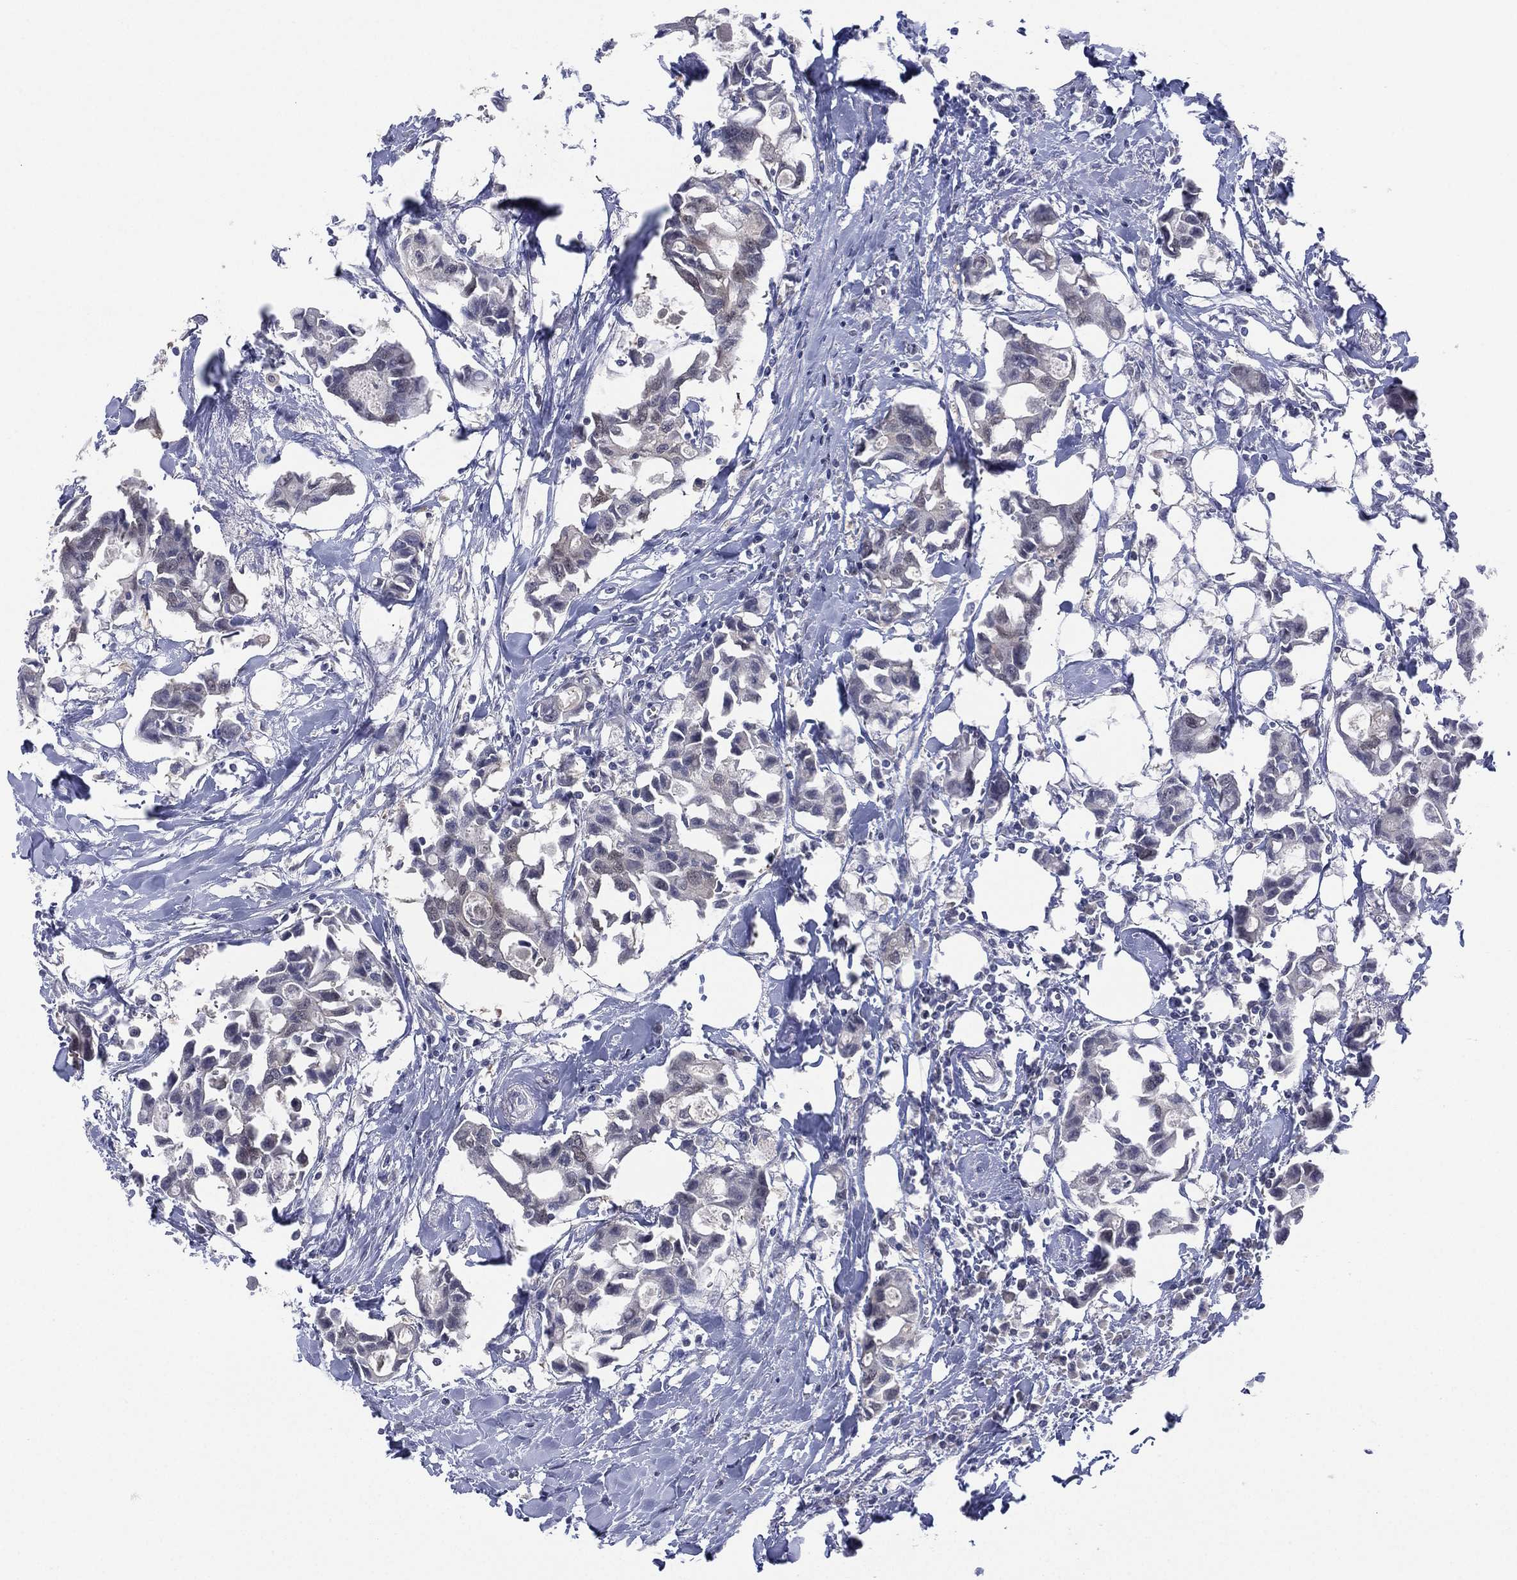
{"staining": {"intensity": "negative", "quantity": "none", "location": "none"}, "tissue": "breast cancer", "cell_type": "Tumor cells", "image_type": "cancer", "snomed": [{"axis": "morphology", "description": "Duct carcinoma"}, {"axis": "topography", "description": "Breast"}], "caption": "High power microscopy micrograph of an IHC histopathology image of breast cancer, revealing no significant staining in tumor cells.", "gene": "DDAH1", "patient": {"sex": "female", "age": 83}}